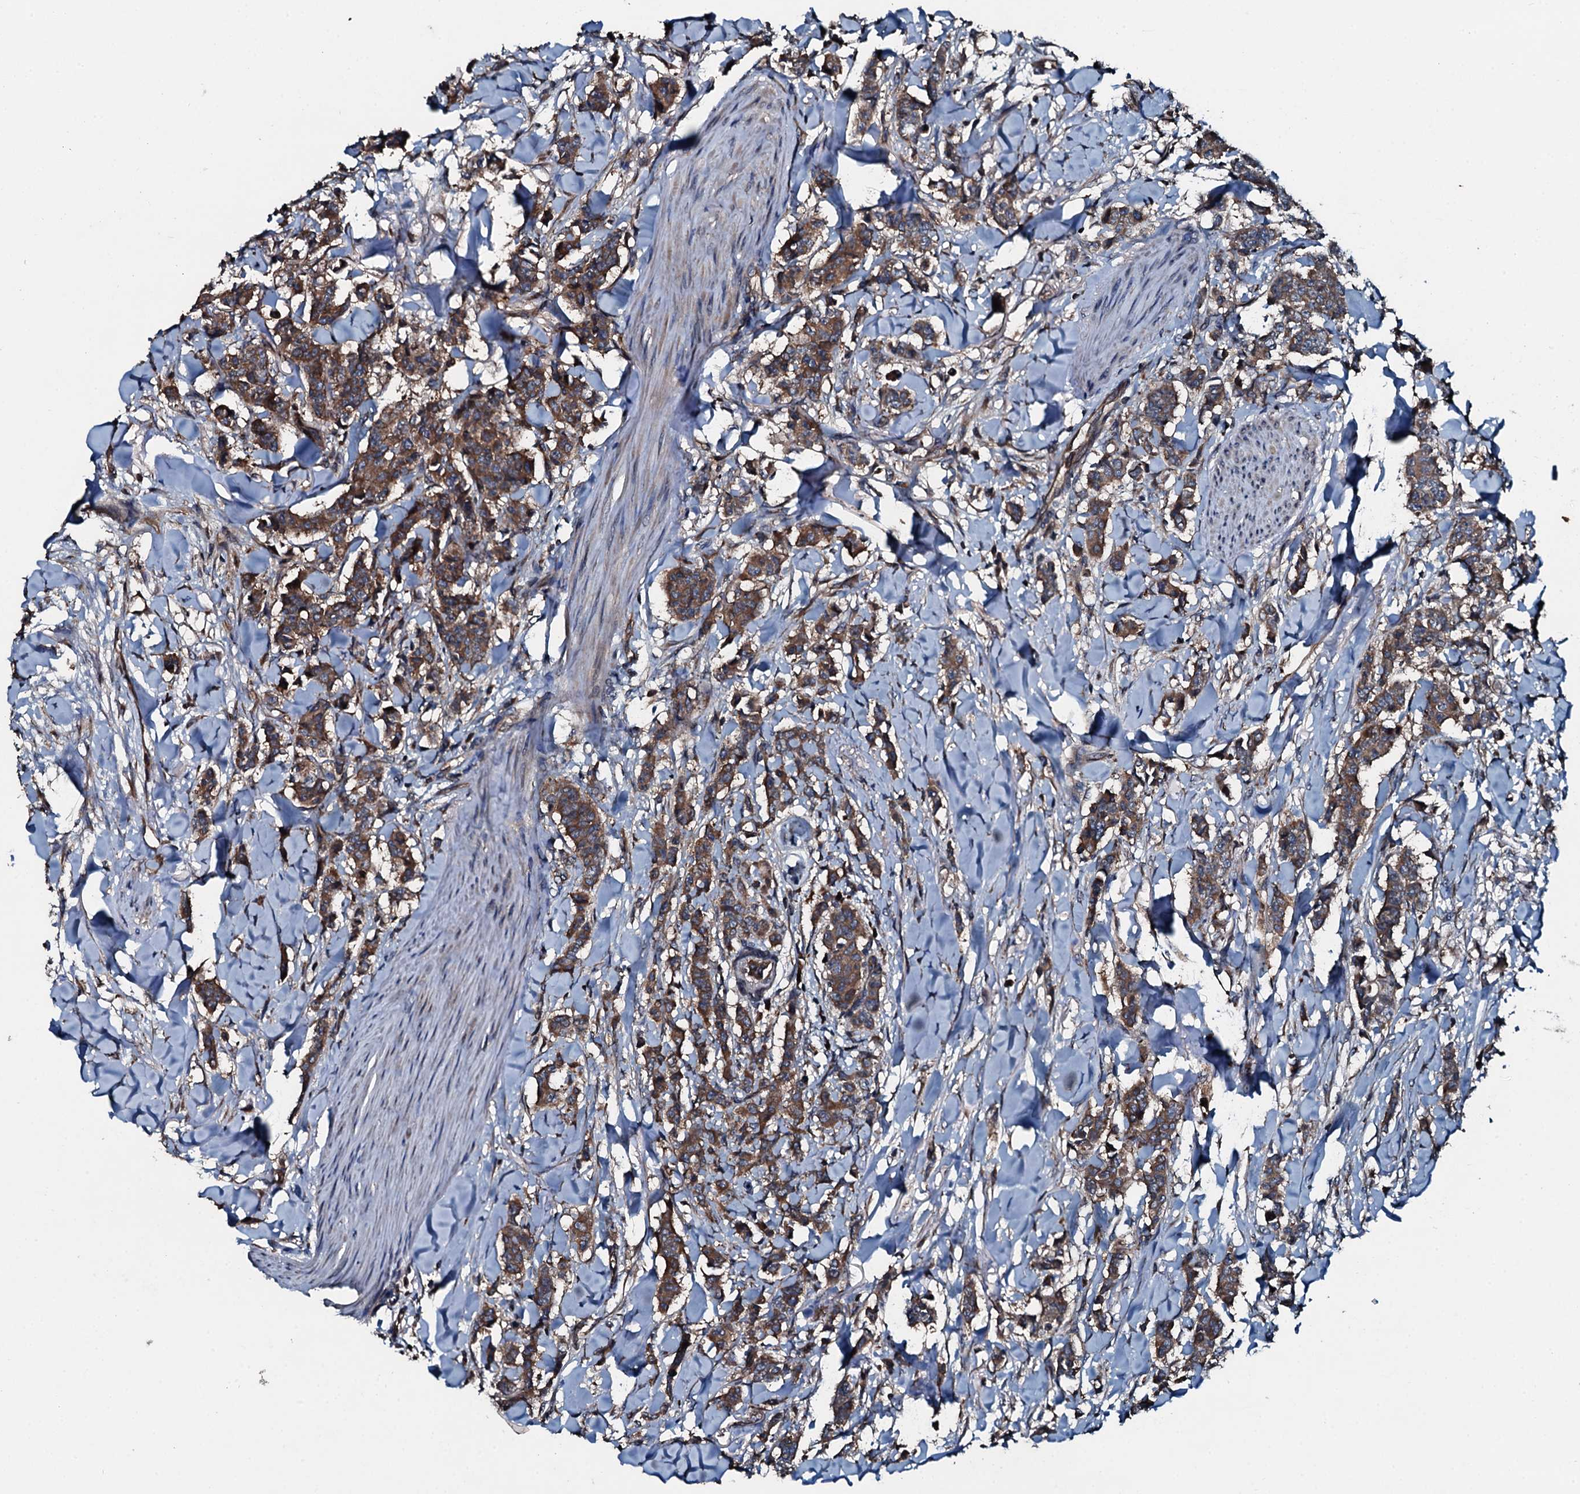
{"staining": {"intensity": "moderate", "quantity": ">75%", "location": "cytoplasmic/membranous"}, "tissue": "breast cancer", "cell_type": "Tumor cells", "image_type": "cancer", "snomed": [{"axis": "morphology", "description": "Duct carcinoma"}, {"axis": "topography", "description": "Breast"}], "caption": "Immunohistochemical staining of human infiltrating ductal carcinoma (breast) demonstrates moderate cytoplasmic/membranous protein expression in approximately >75% of tumor cells.", "gene": "AARS1", "patient": {"sex": "female", "age": 40}}